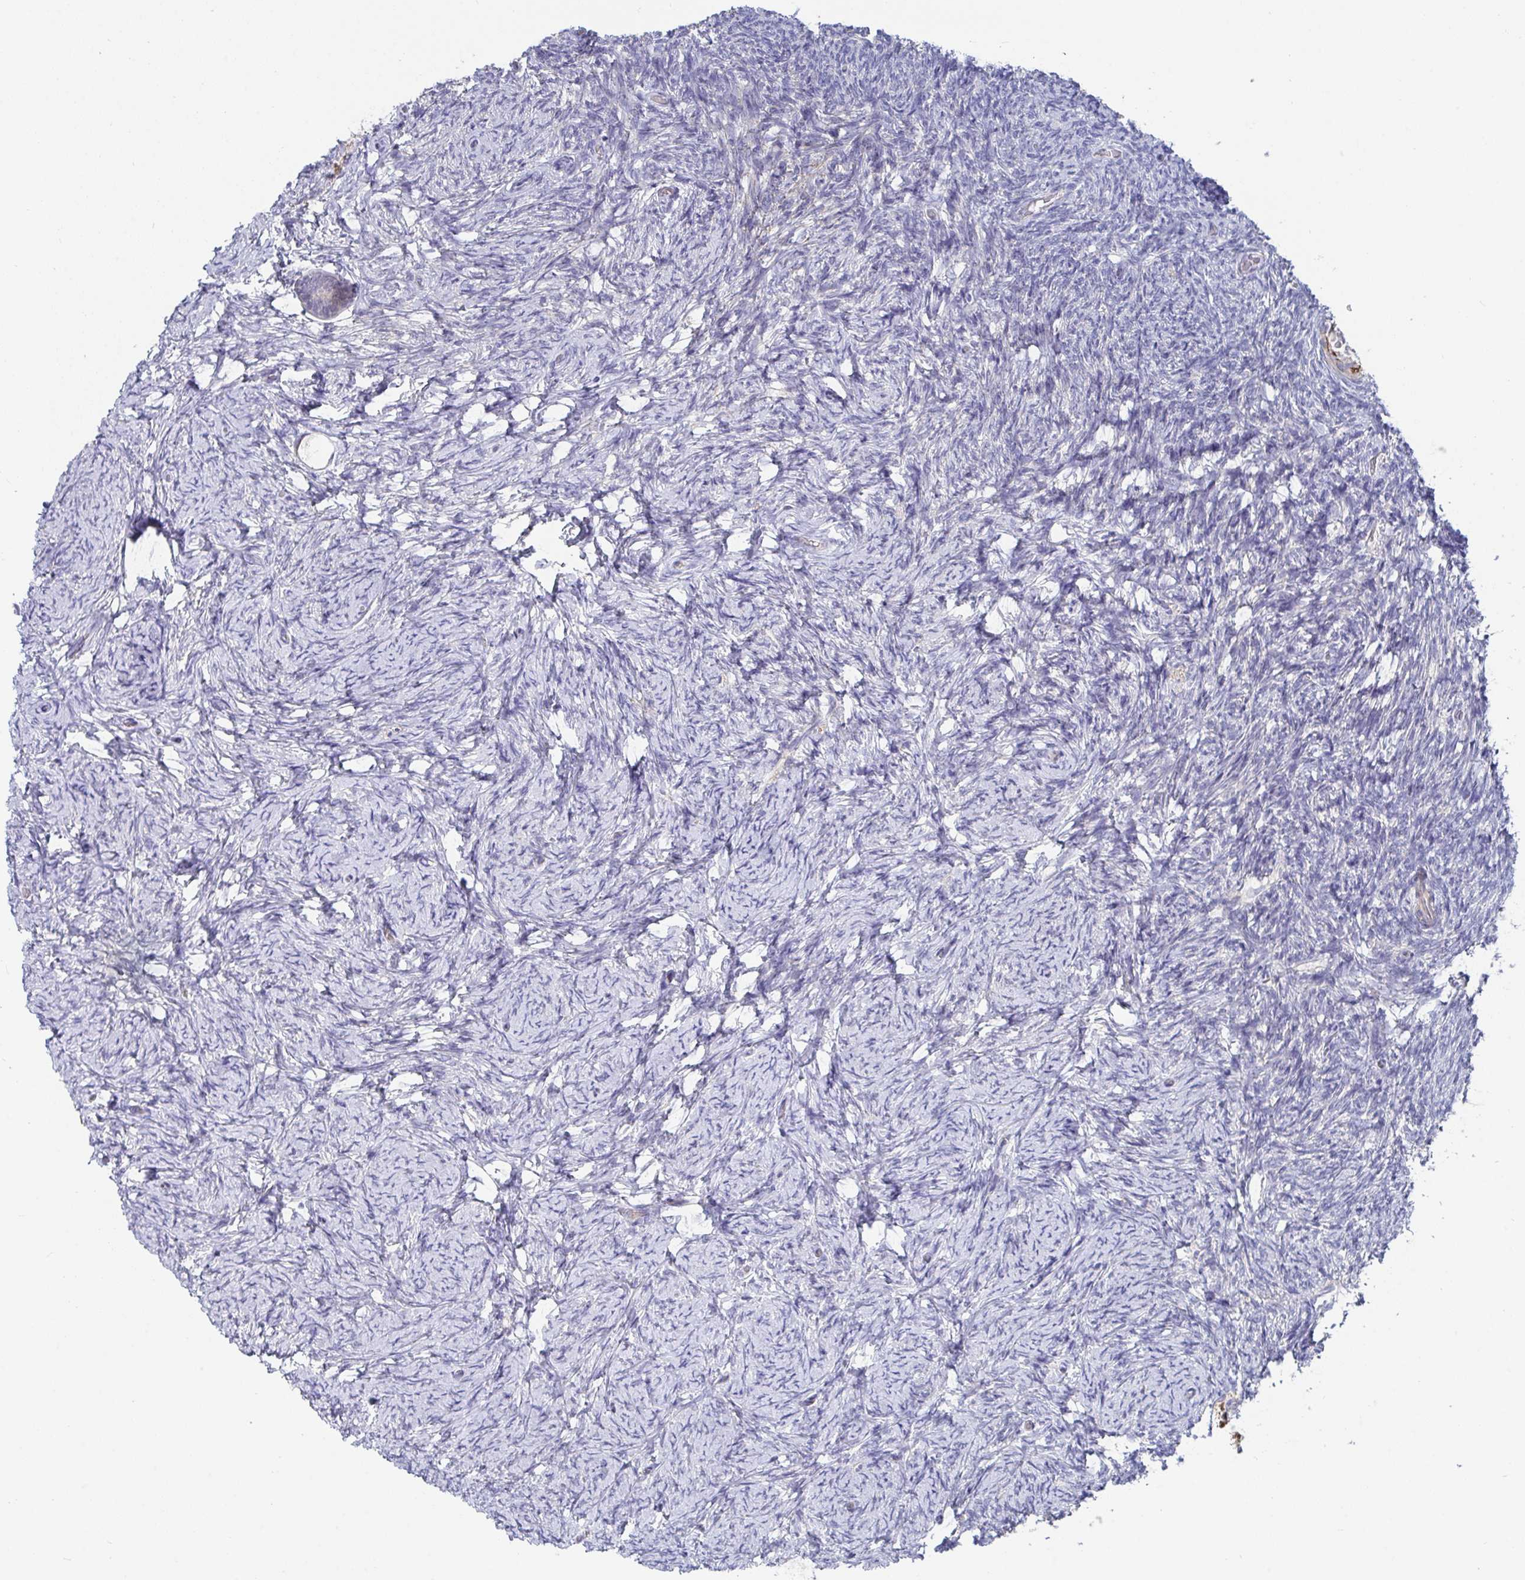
{"staining": {"intensity": "negative", "quantity": "none", "location": "none"}, "tissue": "ovary", "cell_type": "Follicle cells", "image_type": "normal", "snomed": [{"axis": "morphology", "description": "Normal tissue, NOS"}, {"axis": "topography", "description": "Ovary"}], "caption": "DAB immunohistochemical staining of benign ovary demonstrates no significant expression in follicle cells. Nuclei are stained in blue.", "gene": "FAM156A", "patient": {"sex": "female", "age": 34}}